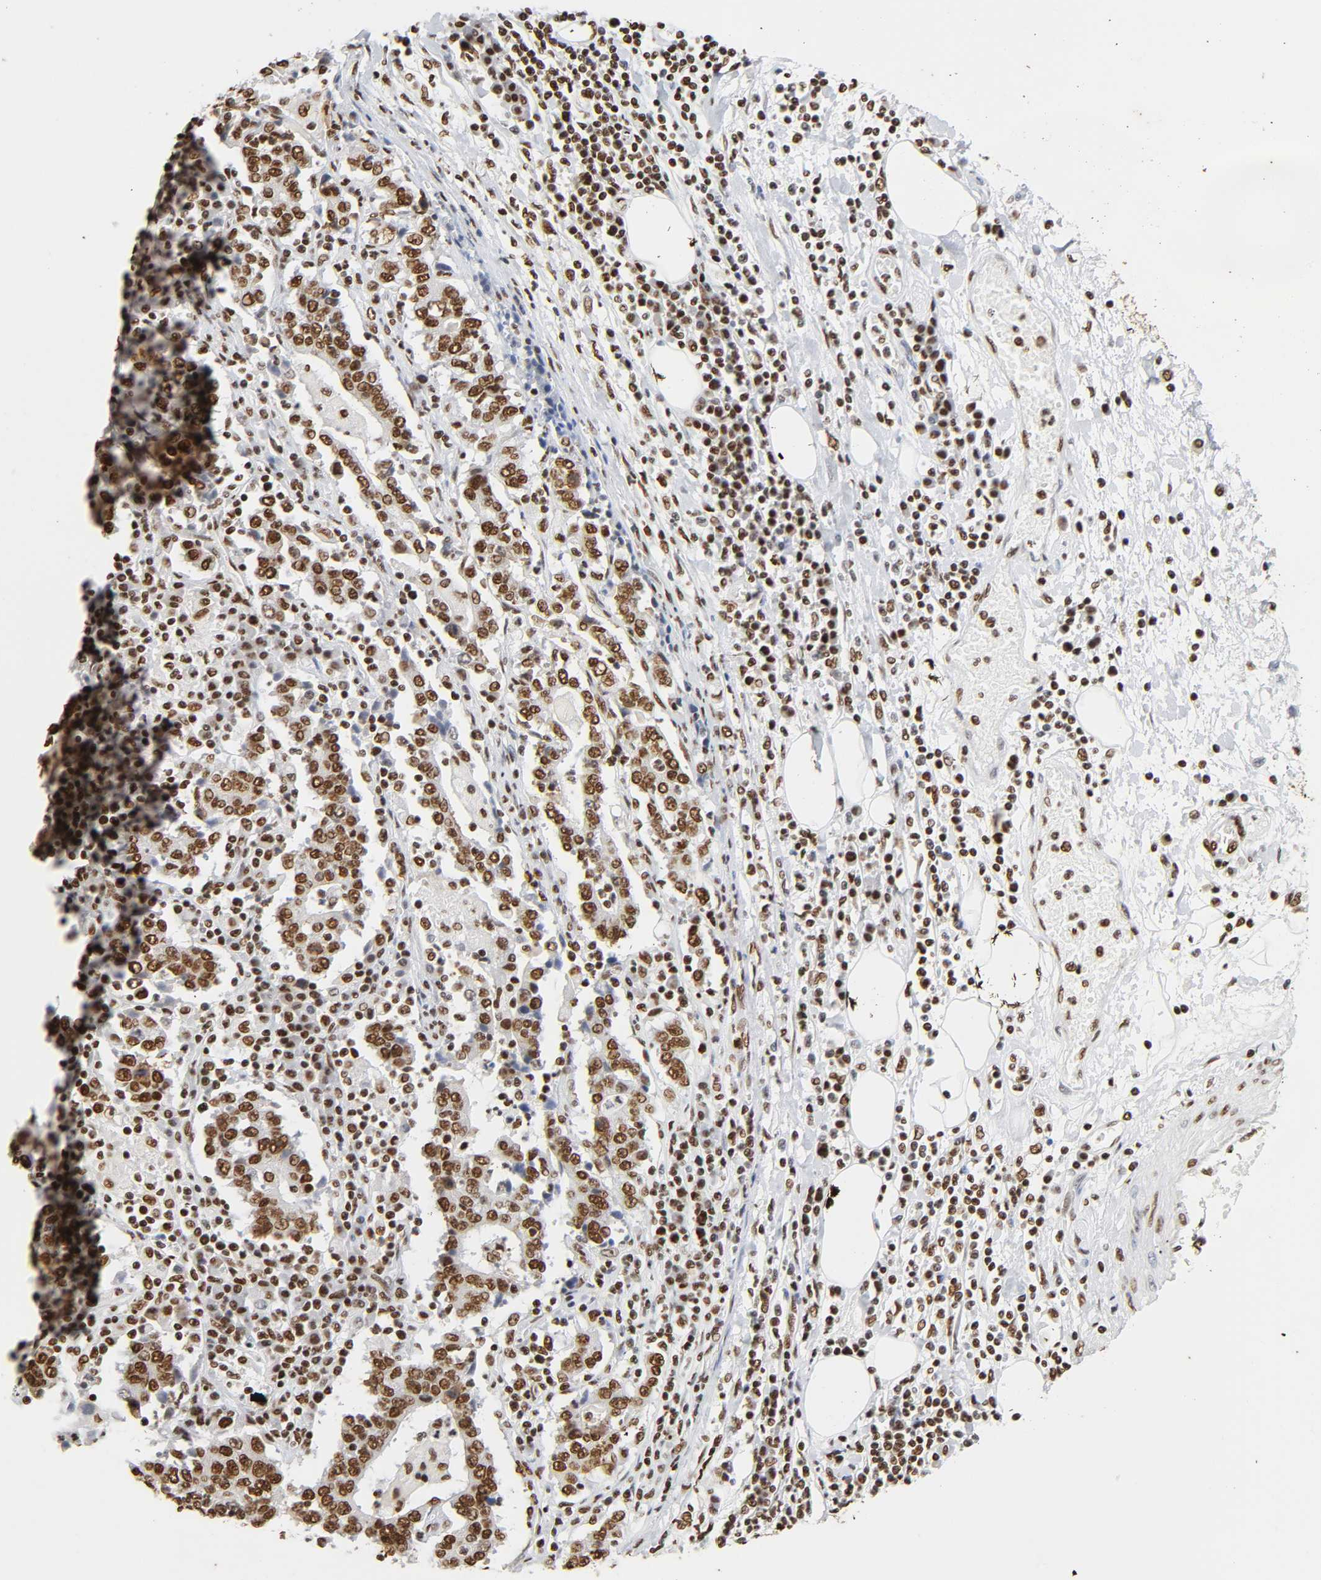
{"staining": {"intensity": "strong", "quantity": ">75%", "location": "nuclear"}, "tissue": "stomach cancer", "cell_type": "Tumor cells", "image_type": "cancer", "snomed": [{"axis": "morphology", "description": "Normal tissue, NOS"}, {"axis": "morphology", "description": "Adenocarcinoma, NOS"}, {"axis": "topography", "description": "Stomach, upper"}, {"axis": "topography", "description": "Stomach"}], "caption": "Stomach adenocarcinoma was stained to show a protein in brown. There is high levels of strong nuclear staining in about >75% of tumor cells.", "gene": "HNRNPC", "patient": {"sex": "male", "age": 59}}